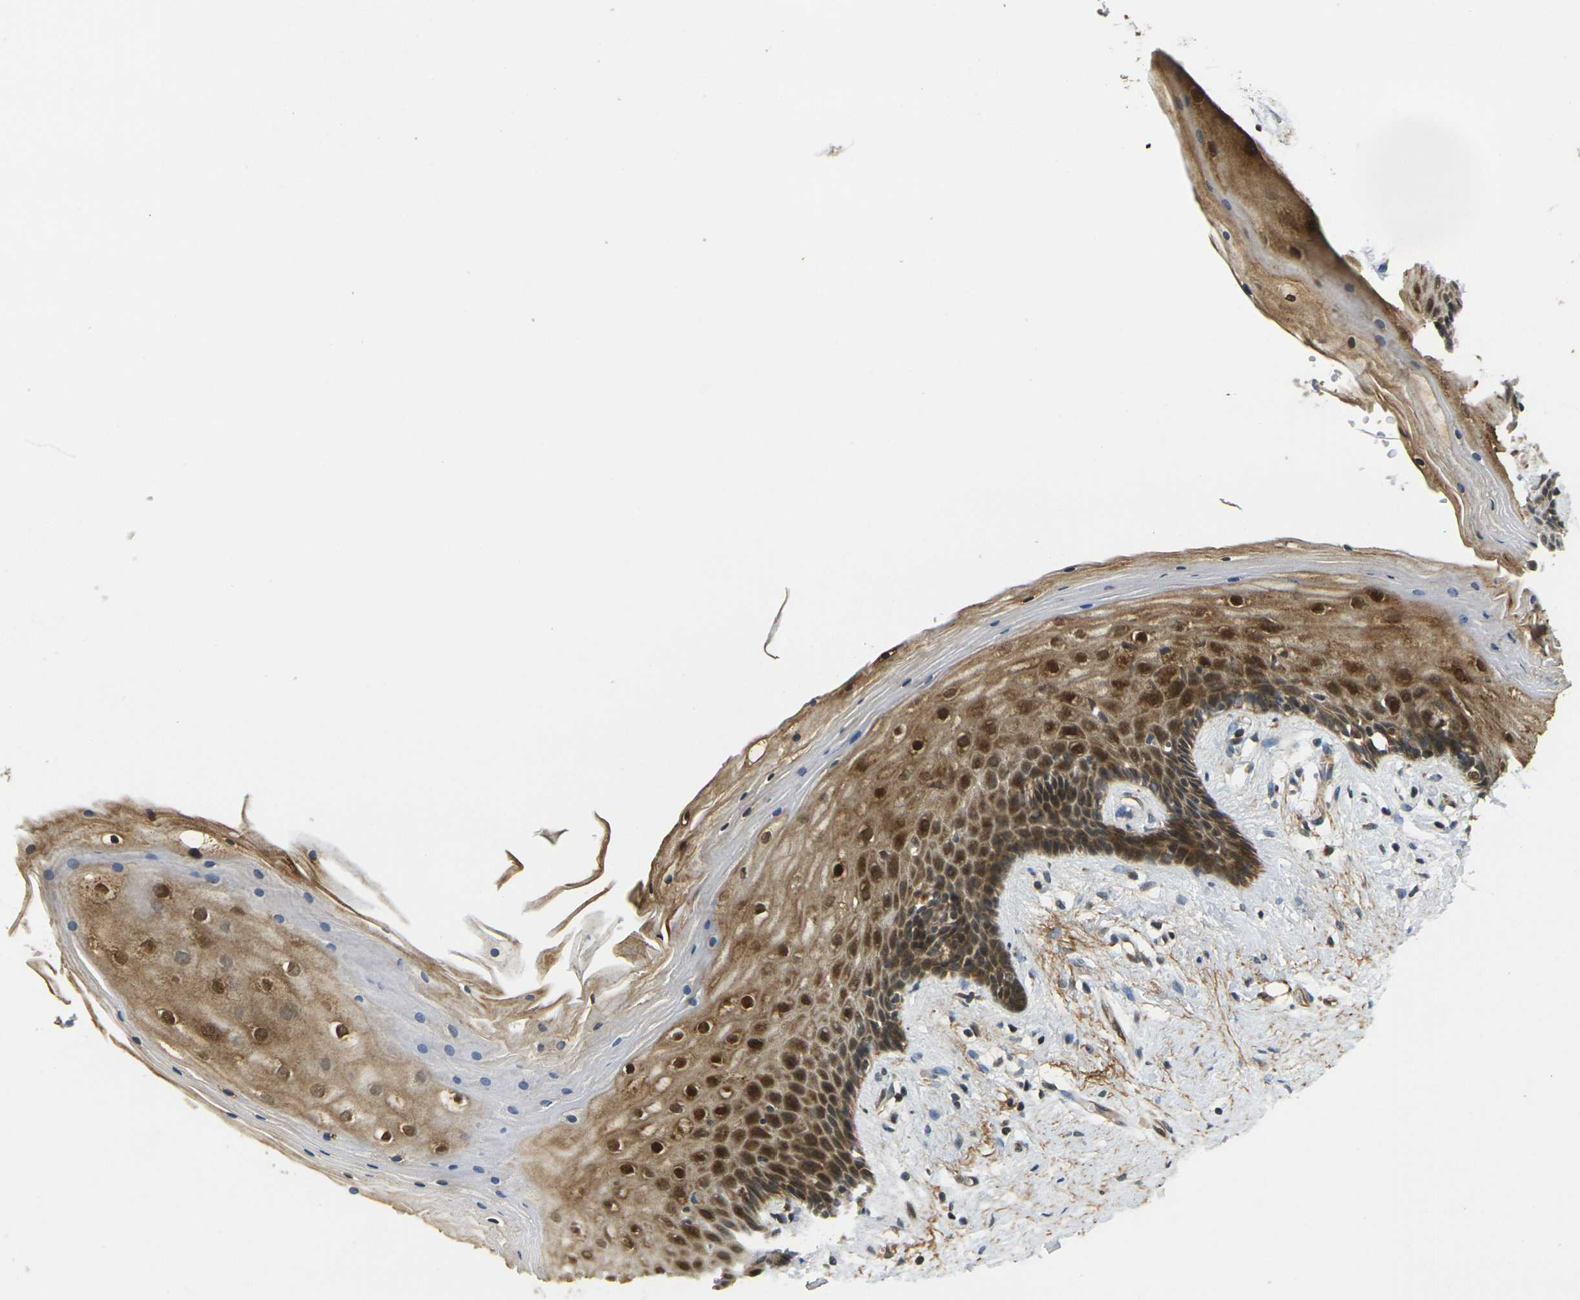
{"staining": {"intensity": "strong", "quantity": ">75%", "location": "cytoplasmic/membranous,nuclear"}, "tissue": "vagina", "cell_type": "Squamous epithelial cells", "image_type": "normal", "snomed": [{"axis": "morphology", "description": "Normal tissue, NOS"}, {"axis": "topography", "description": "Vagina"}], "caption": "The histopathology image exhibits staining of unremarkable vagina, revealing strong cytoplasmic/membranous,nuclear protein staining (brown color) within squamous epithelial cells.", "gene": "KLHL8", "patient": {"sex": "female", "age": 44}}